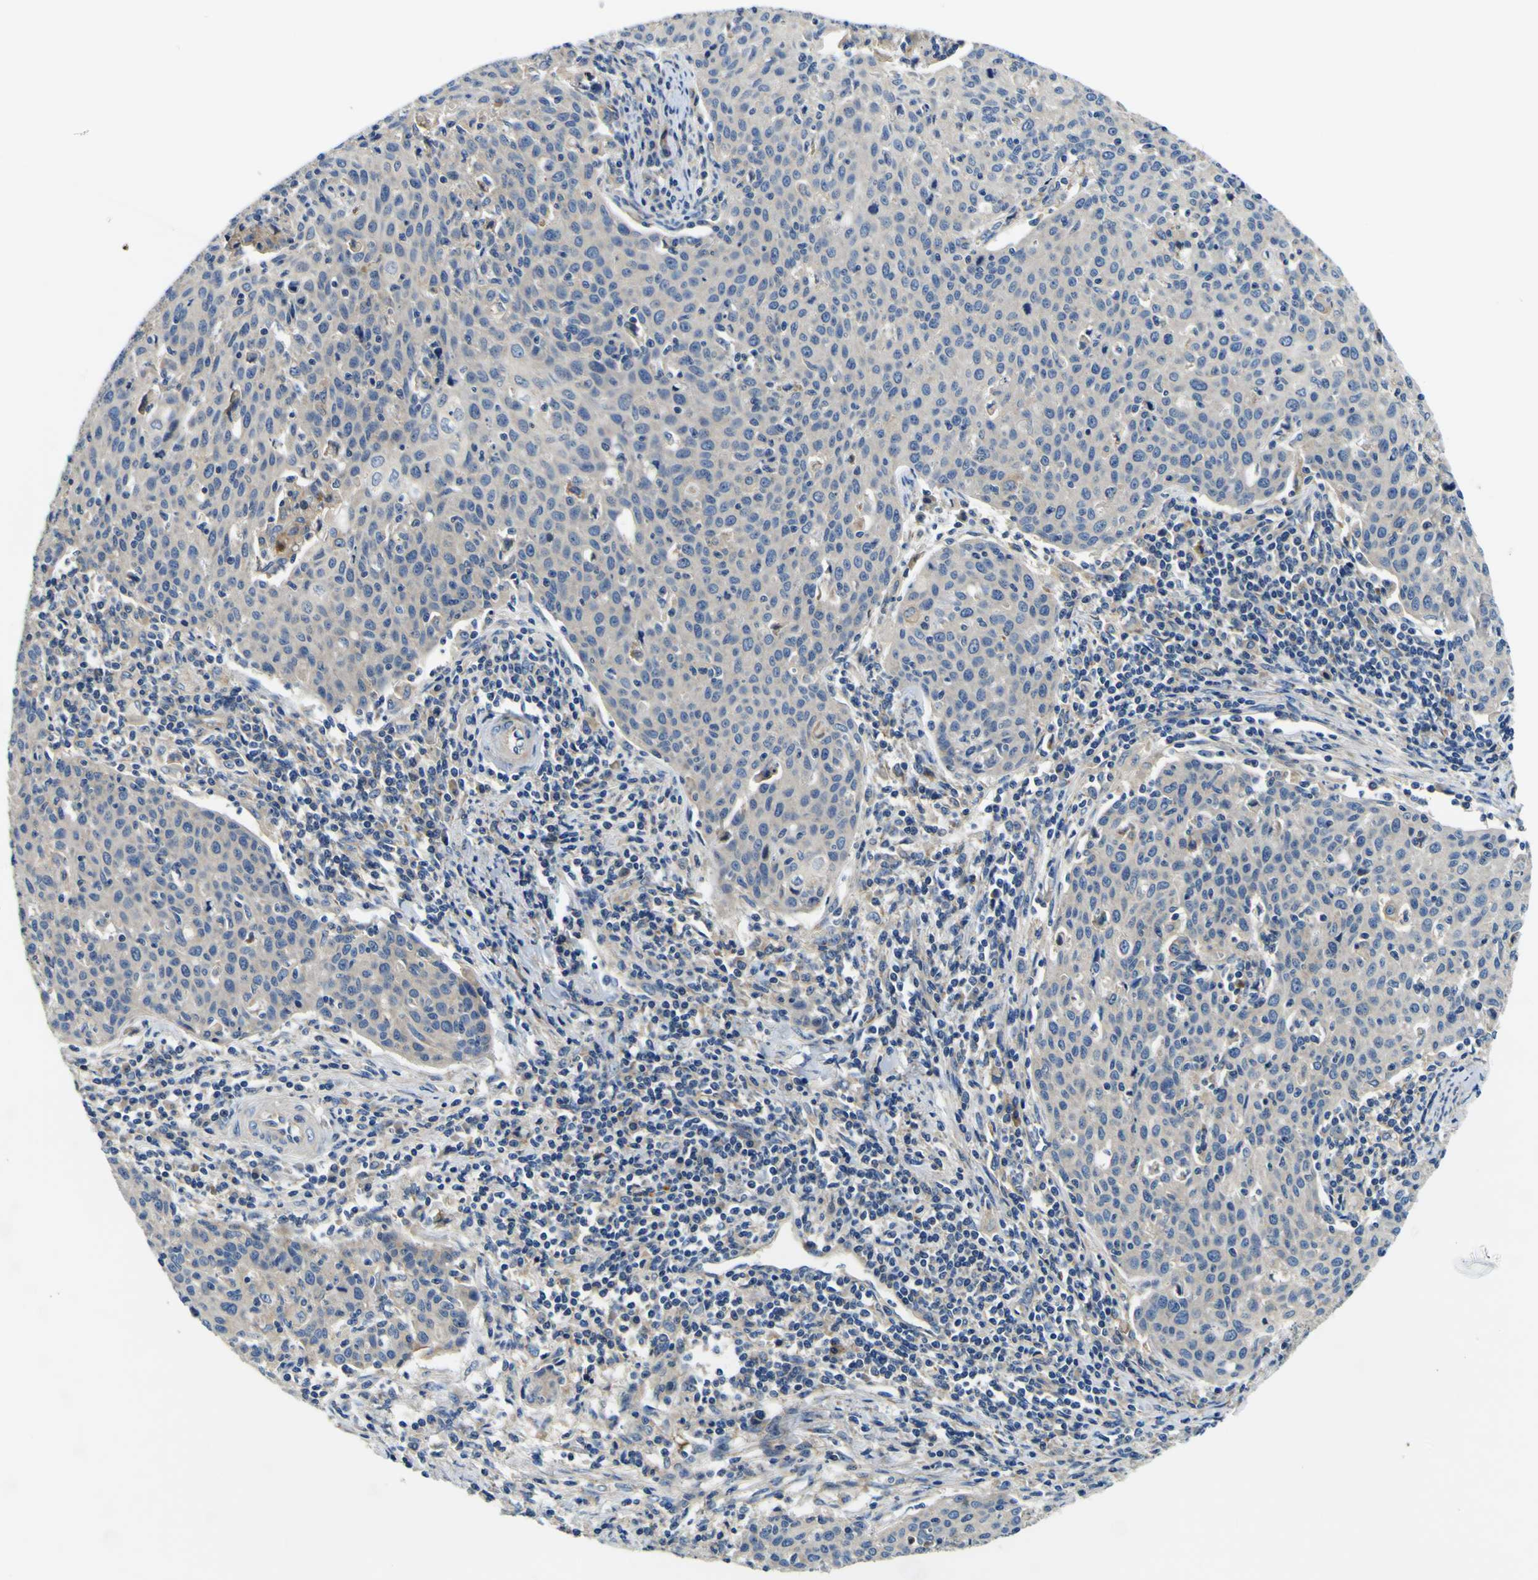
{"staining": {"intensity": "weak", "quantity": "25%-75%", "location": "cytoplasmic/membranous"}, "tissue": "cervical cancer", "cell_type": "Tumor cells", "image_type": "cancer", "snomed": [{"axis": "morphology", "description": "Squamous cell carcinoma, NOS"}, {"axis": "topography", "description": "Cervix"}], "caption": "Cervical squamous cell carcinoma stained with a protein marker reveals weak staining in tumor cells.", "gene": "CLSTN1", "patient": {"sex": "female", "age": 38}}